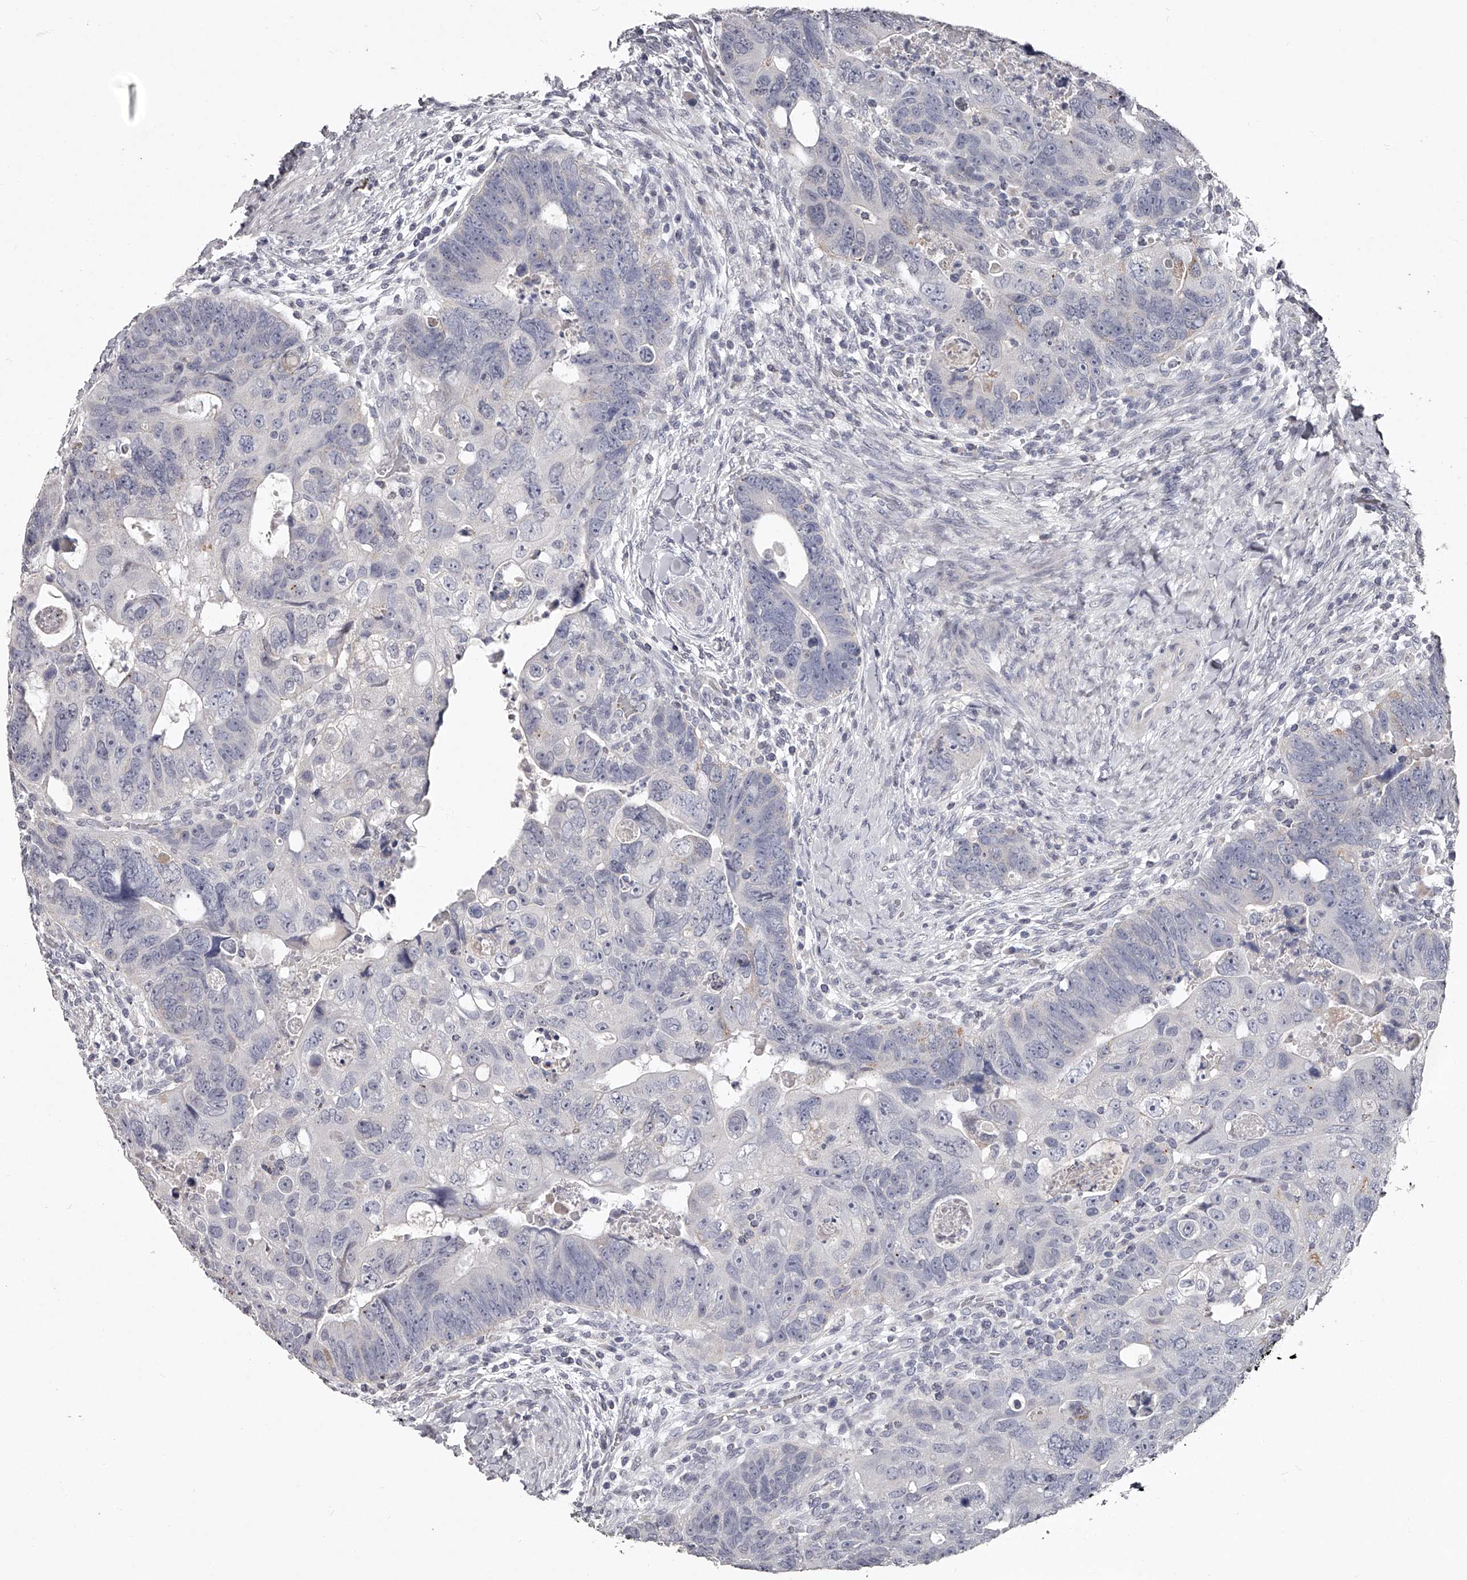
{"staining": {"intensity": "negative", "quantity": "none", "location": "none"}, "tissue": "colorectal cancer", "cell_type": "Tumor cells", "image_type": "cancer", "snomed": [{"axis": "morphology", "description": "Adenocarcinoma, NOS"}, {"axis": "topography", "description": "Rectum"}], "caption": "DAB immunohistochemical staining of human colorectal cancer (adenocarcinoma) reveals no significant staining in tumor cells.", "gene": "NT5DC1", "patient": {"sex": "male", "age": 59}}